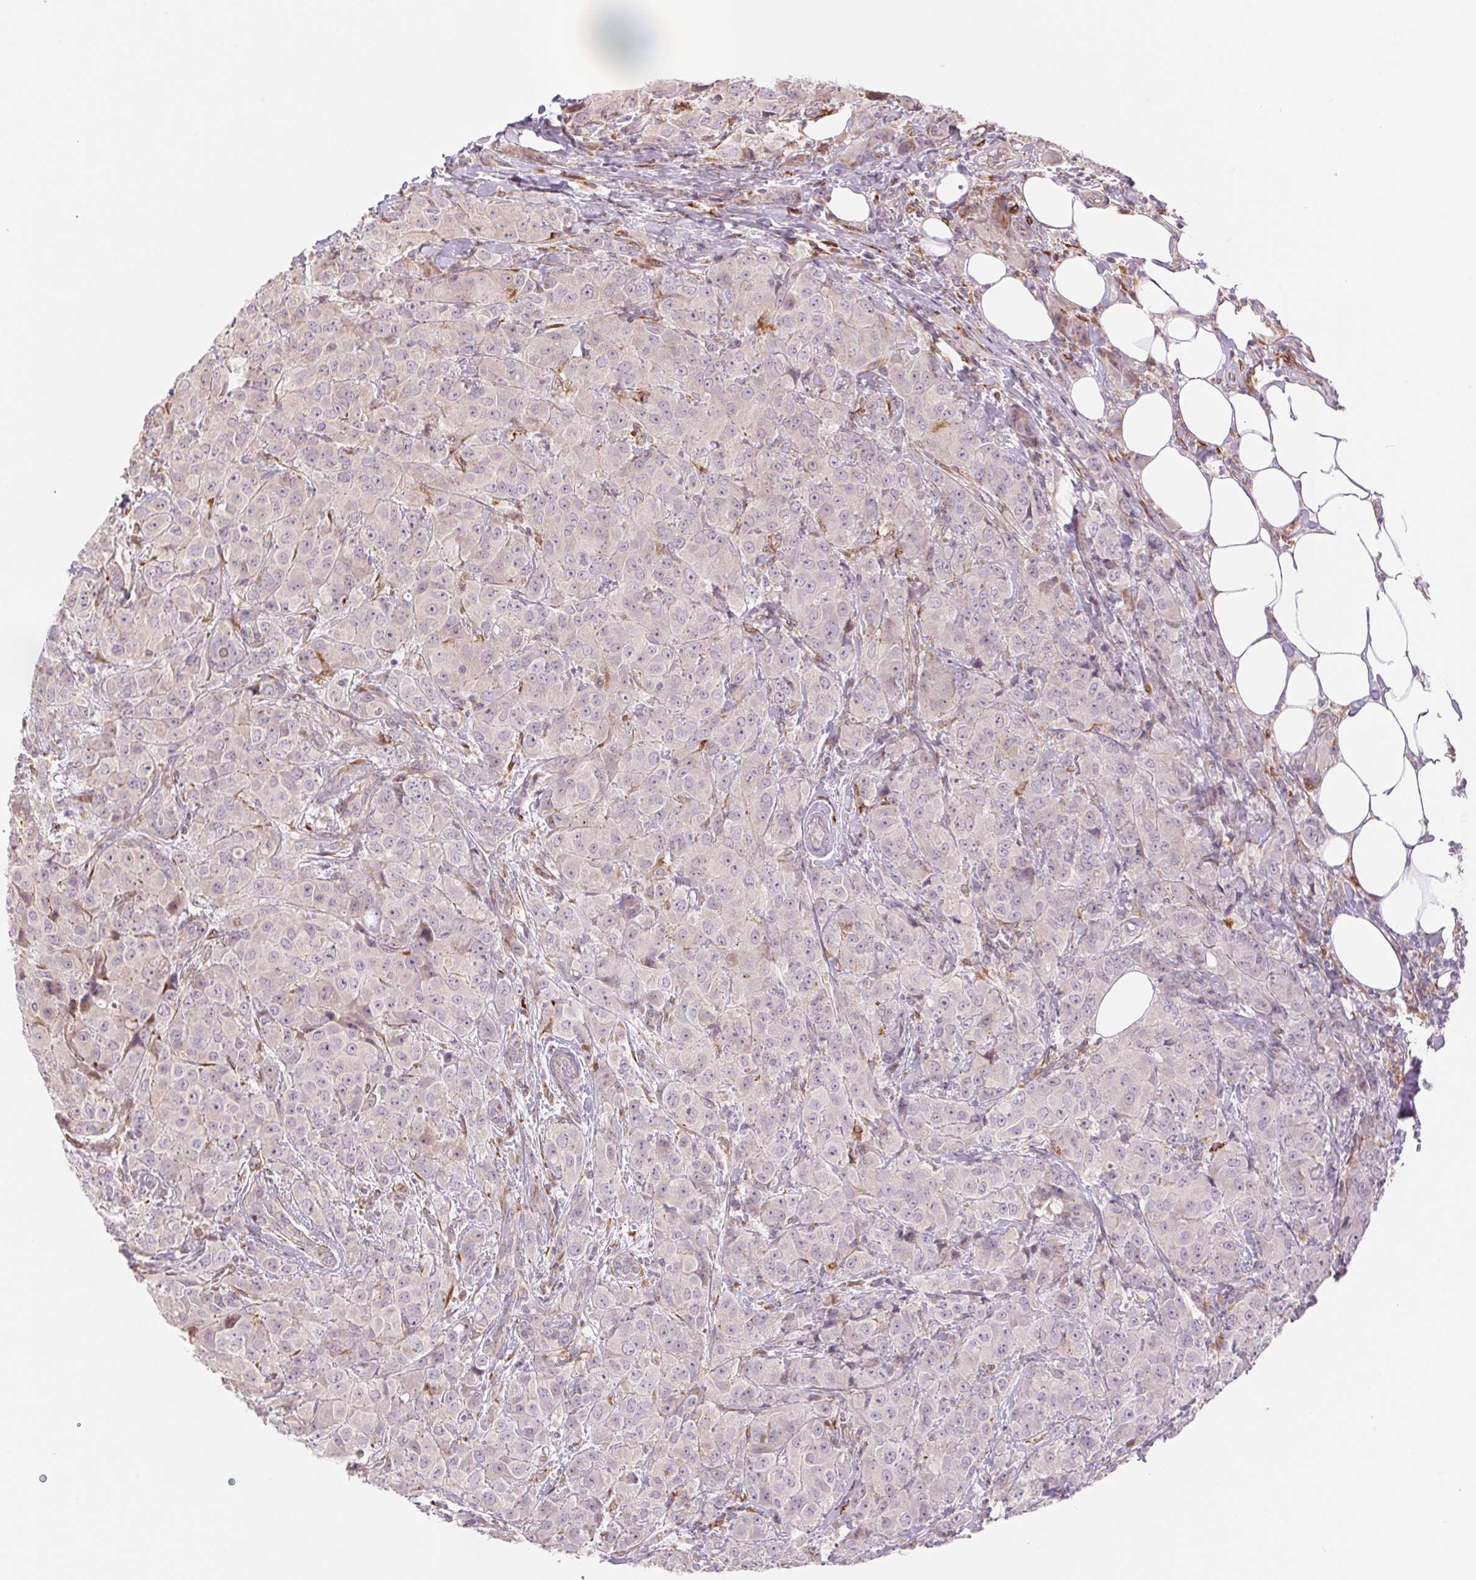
{"staining": {"intensity": "negative", "quantity": "none", "location": "none"}, "tissue": "breast cancer", "cell_type": "Tumor cells", "image_type": "cancer", "snomed": [{"axis": "morphology", "description": "Normal tissue, NOS"}, {"axis": "morphology", "description": "Duct carcinoma"}, {"axis": "topography", "description": "Breast"}], "caption": "Immunohistochemistry image of neoplastic tissue: breast cancer (invasive ductal carcinoma) stained with DAB demonstrates no significant protein staining in tumor cells.", "gene": "METTL17", "patient": {"sex": "female", "age": 43}}